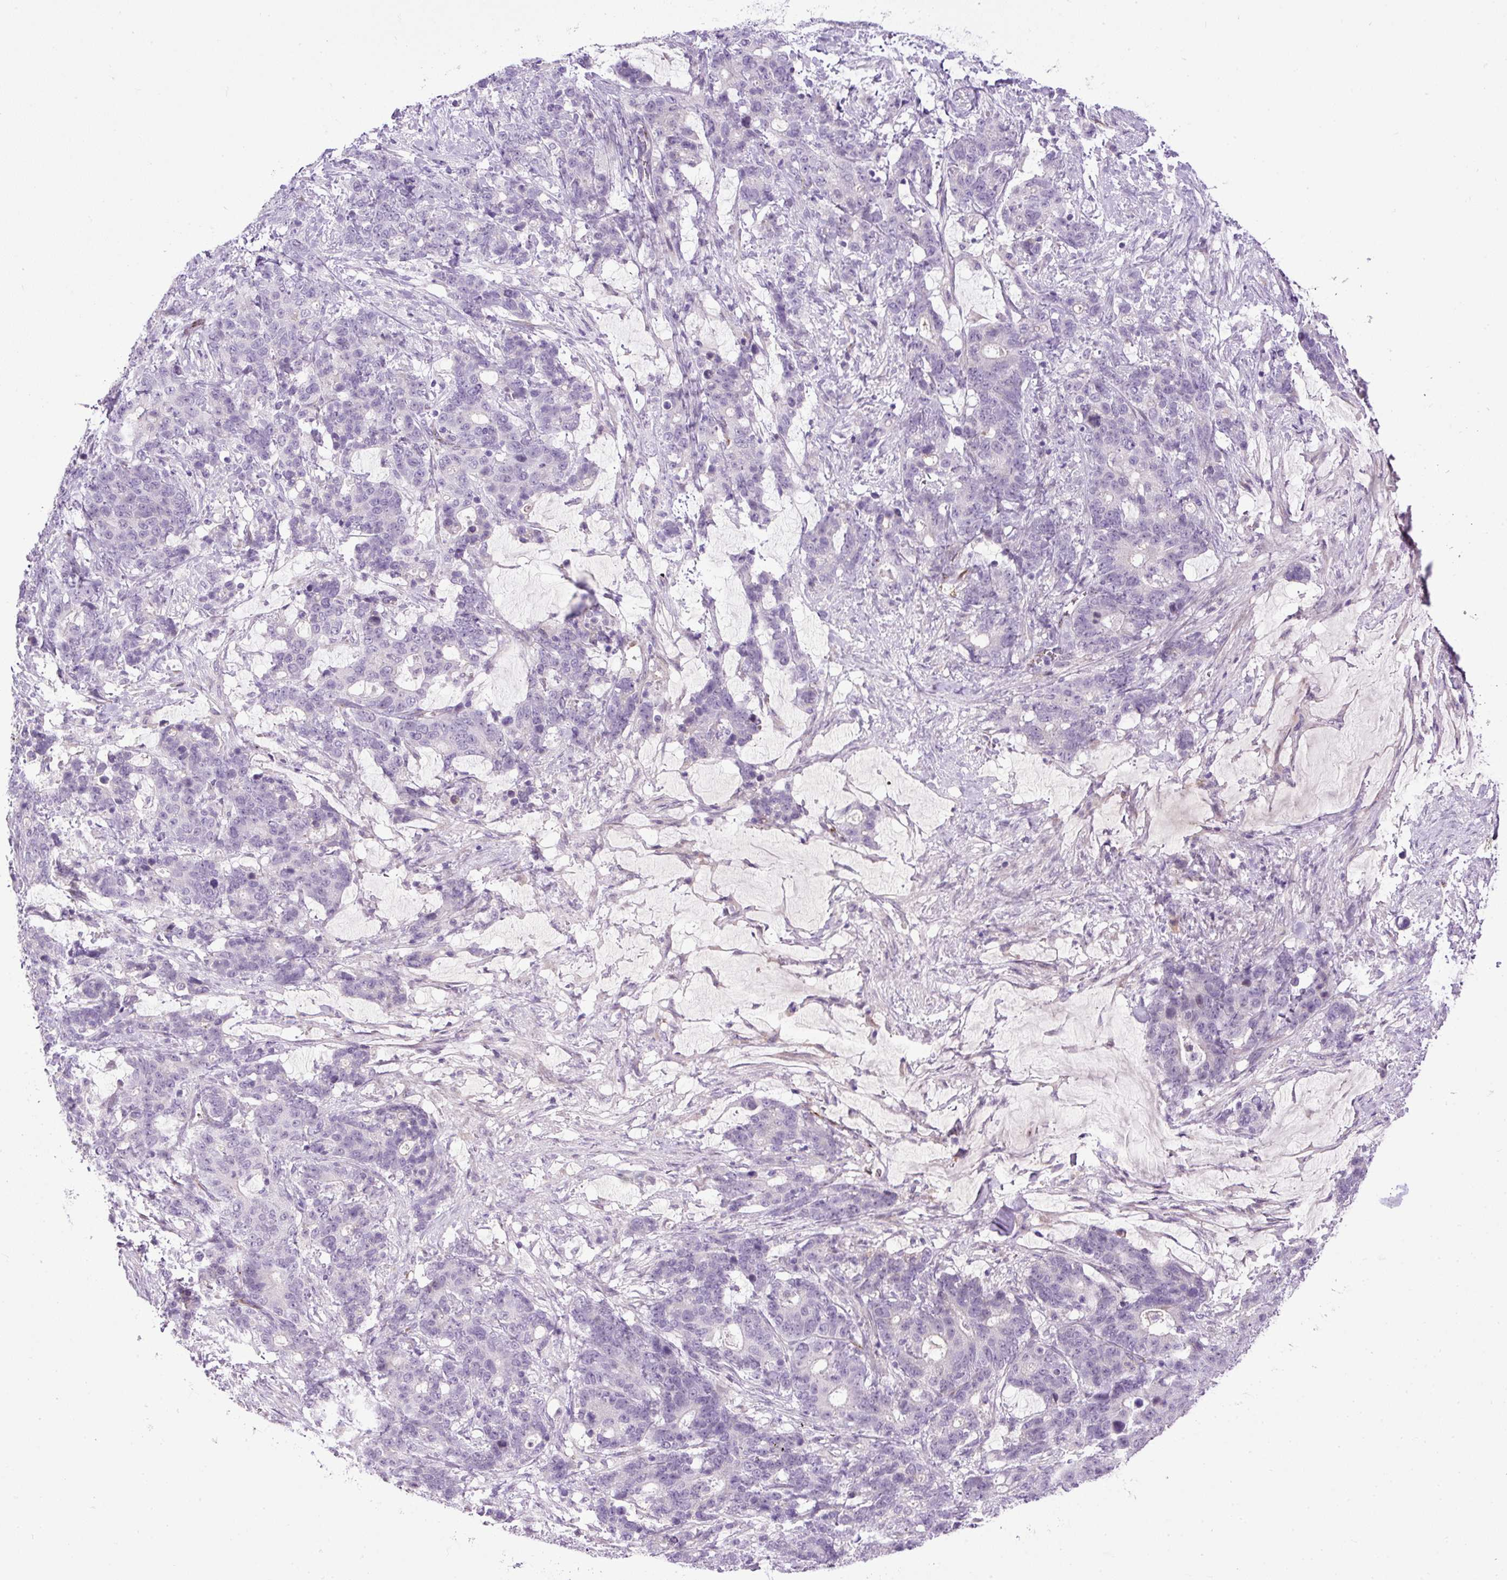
{"staining": {"intensity": "negative", "quantity": "none", "location": "none"}, "tissue": "stomach cancer", "cell_type": "Tumor cells", "image_type": "cancer", "snomed": [{"axis": "morphology", "description": "Normal tissue, NOS"}, {"axis": "morphology", "description": "Adenocarcinoma, NOS"}, {"axis": "topography", "description": "Stomach"}], "caption": "High power microscopy histopathology image of an immunohistochemistry (IHC) micrograph of adenocarcinoma (stomach), revealing no significant positivity in tumor cells.", "gene": "LEFTY2", "patient": {"sex": "female", "age": 64}}